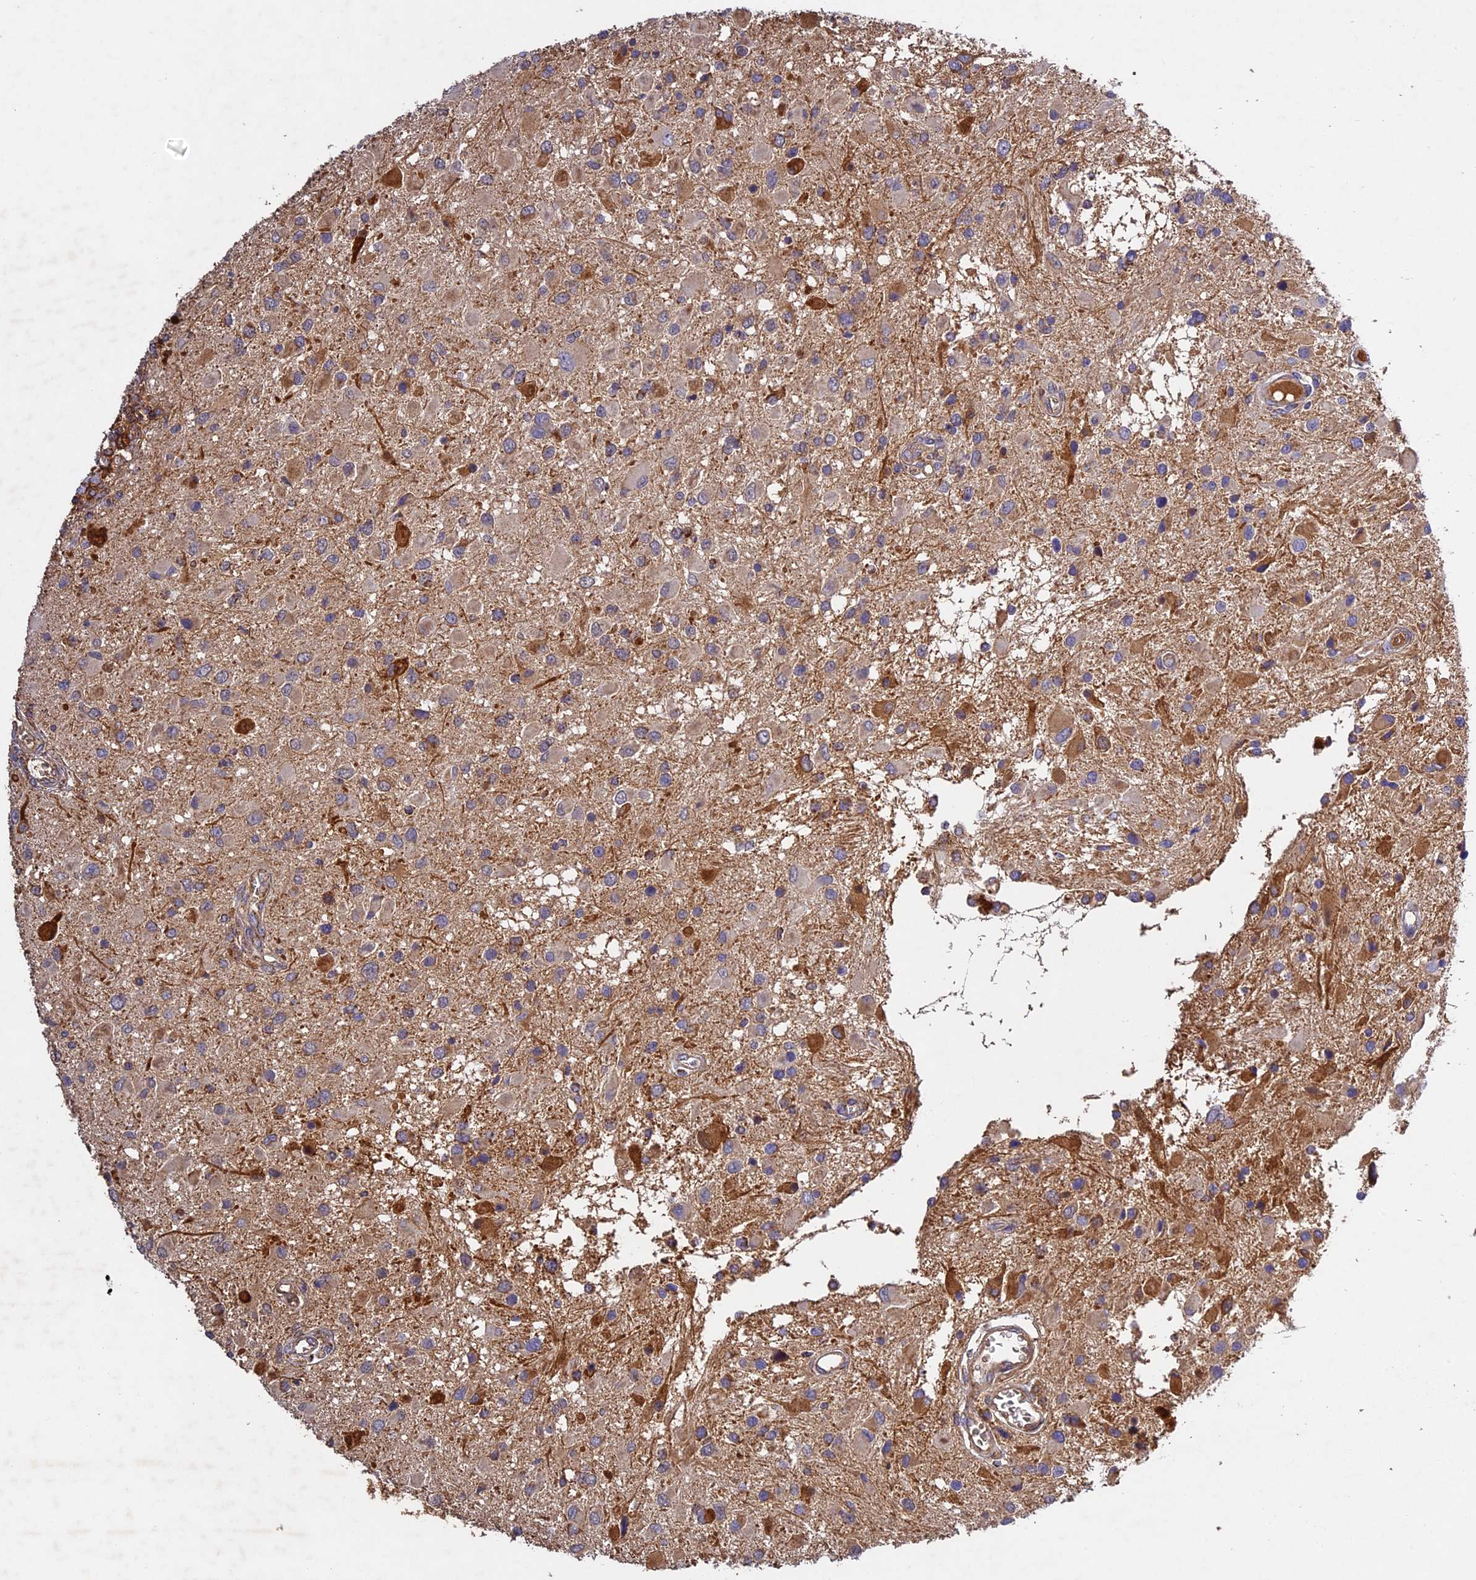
{"staining": {"intensity": "weak", "quantity": "<25%", "location": "cytoplasmic/membranous"}, "tissue": "glioma", "cell_type": "Tumor cells", "image_type": "cancer", "snomed": [{"axis": "morphology", "description": "Glioma, malignant, High grade"}, {"axis": "topography", "description": "Brain"}], "caption": "Glioma stained for a protein using immunohistochemistry exhibits no staining tumor cells.", "gene": "OCEL1", "patient": {"sex": "male", "age": 53}}